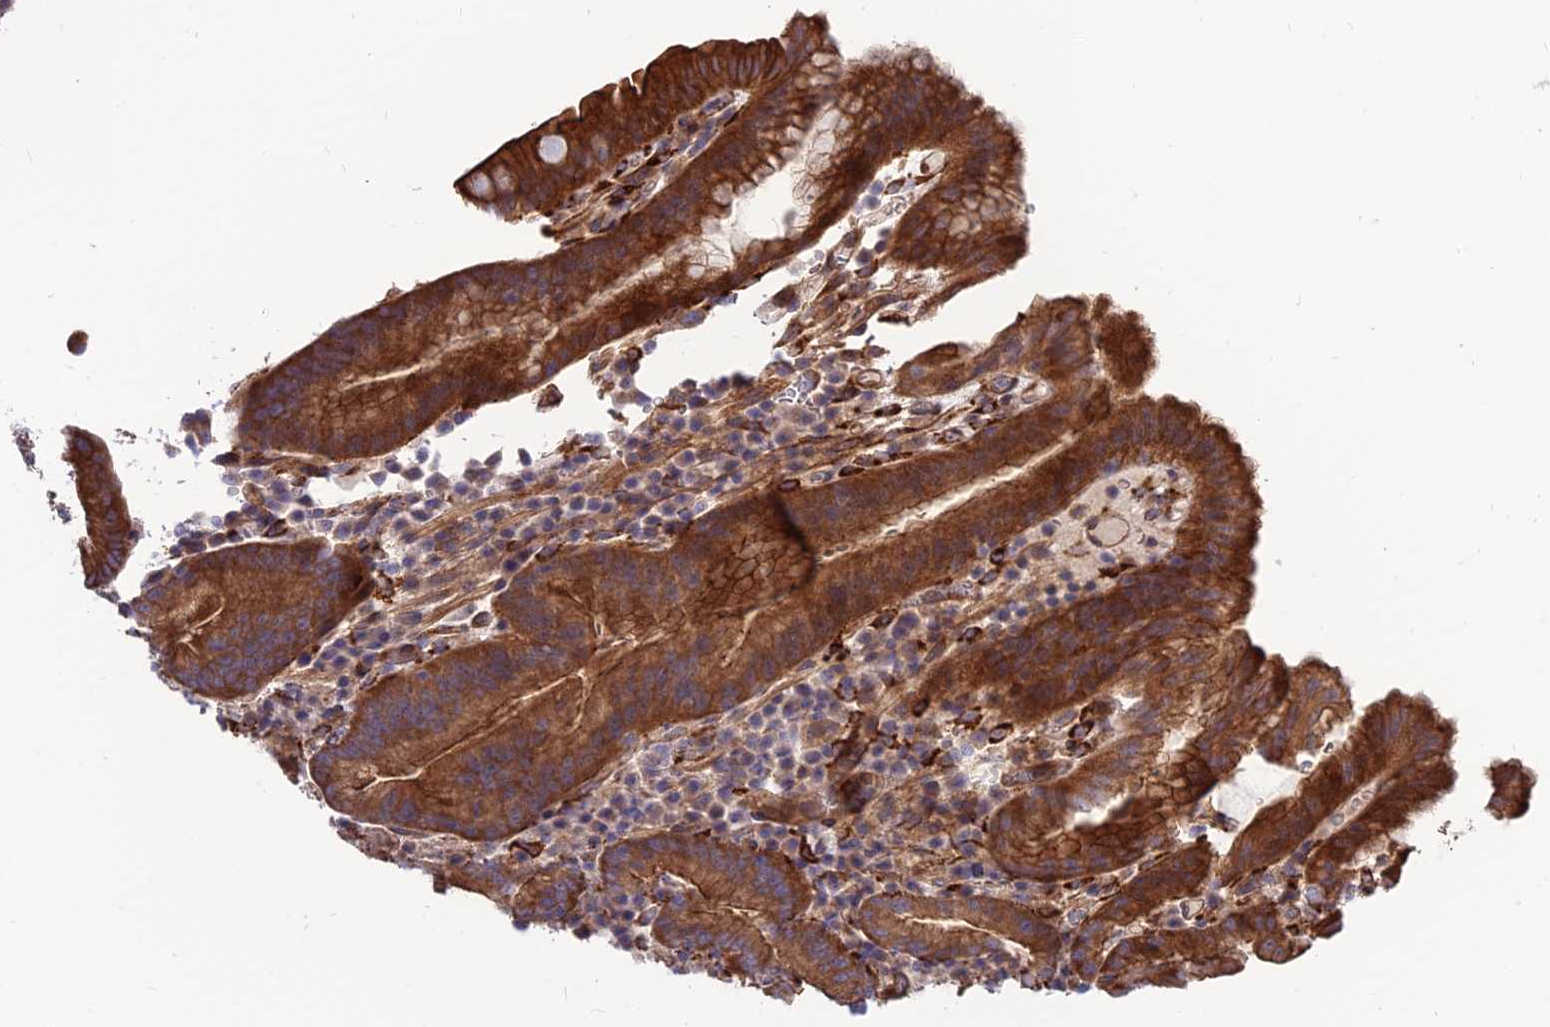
{"staining": {"intensity": "strong", "quantity": ">75%", "location": "cytoplasmic/membranous"}, "tissue": "stomach", "cell_type": "Glandular cells", "image_type": "normal", "snomed": [{"axis": "morphology", "description": "Normal tissue, NOS"}, {"axis": "morphology", "description": "Inflammation, NOS"}, {"axis": "topography", "description": "Stomach"}], "caption": "The histopathology image reveals staining of benign stomach, revealing strong cytoplasmic/membranous protein positivity (brown color) within glandular cells.", "gene": "CRTAP", "patient": {"sex": "male", "age": 79}}